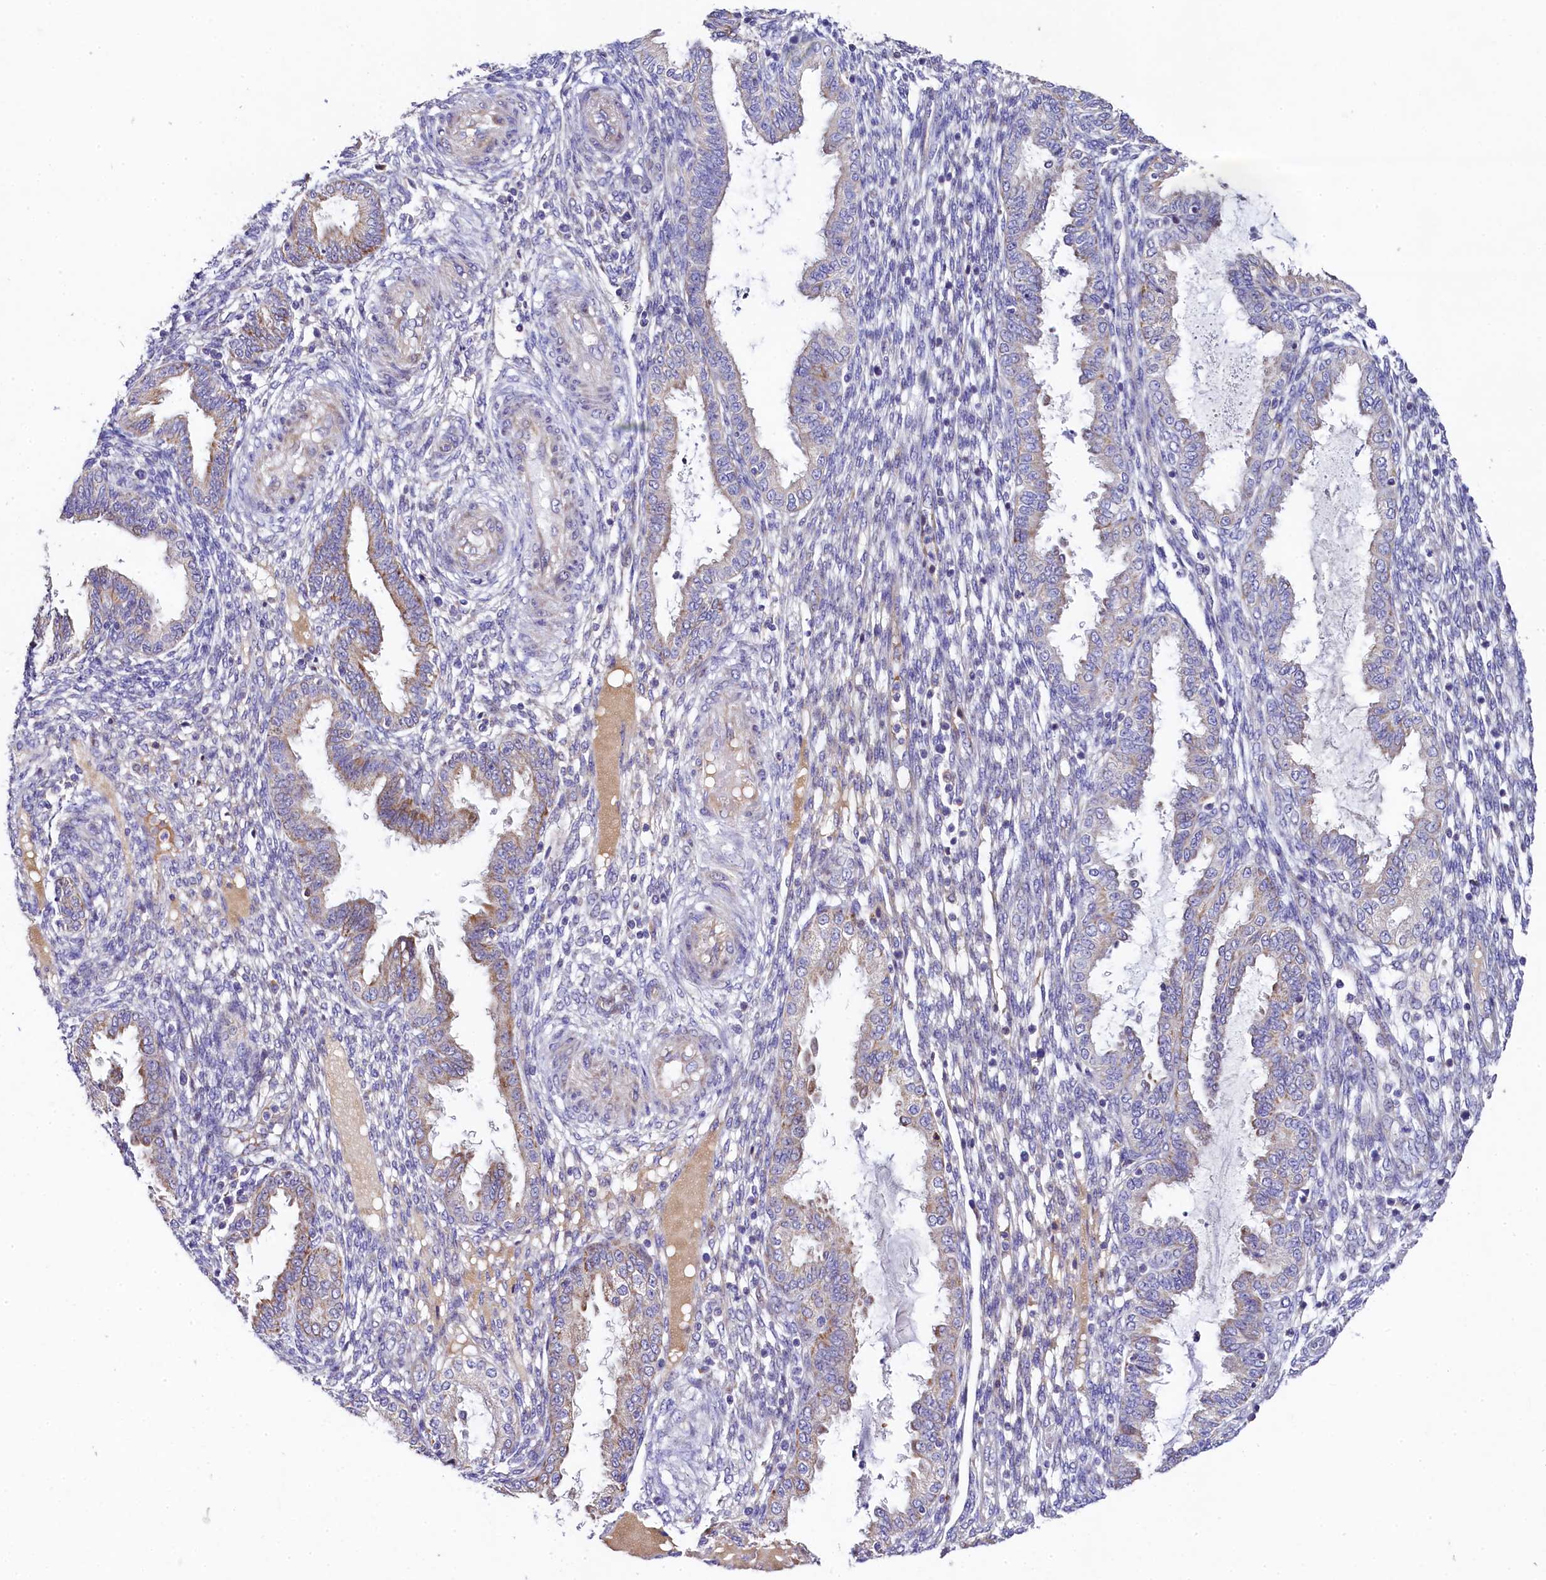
{"staining": {"intensity": "negative", "quantity": "none", "location": "none"}, "tissue": "endometrium", "cell_type": "Cells in endometrial stroma", "image_type": "normal", "snomed": [{"axis": "morphology", "description": "Normal tissue, NOS"}, {"axis": "topography", "description": "Endometrium"}], "caption": "Endometrium stained for a protein using immunohistochemistry (IHC) displays no positivity cells in endometrial stroma.", "gene": "FXYD6", "patient": {"sex": "female", "age": 33}}